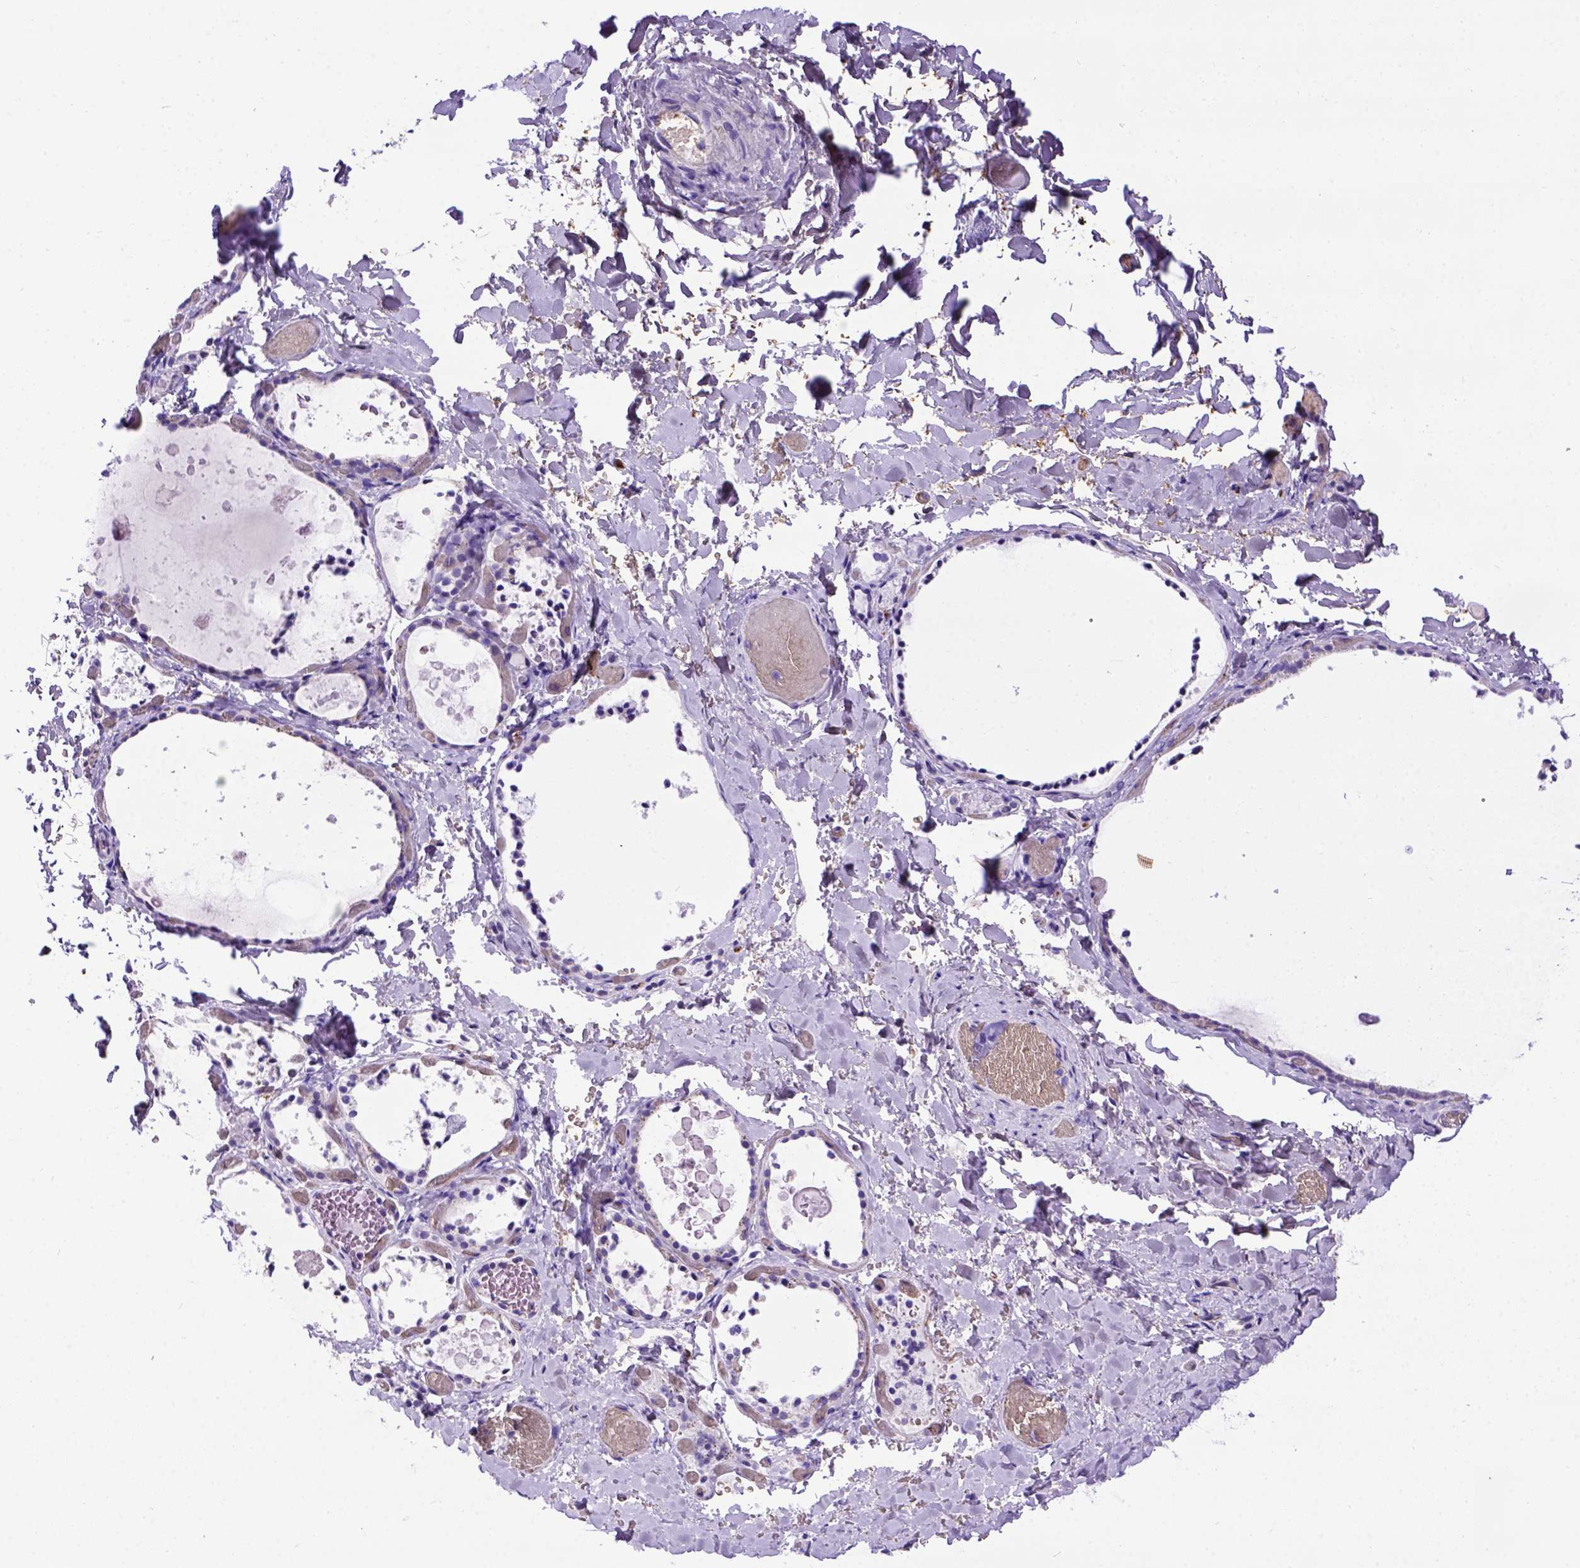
{"staining": {"intensity": "negative", "quantity": "none", "location": "none"}, "tissue": "thyroid gland", "cell_type": "Glandular cells", "image_type": "normal", "snomed": [{"axis": "morphology", "description": "Normal tissue, NOS"}, {"axis": "topography", "description": "Thyroid gland"}], "caption": "Thyroid gland stained for a protein using IHC shows no expression glandular cells.", "gene": "ADAM12", "patient": {"sex": "female", "age": 56}}